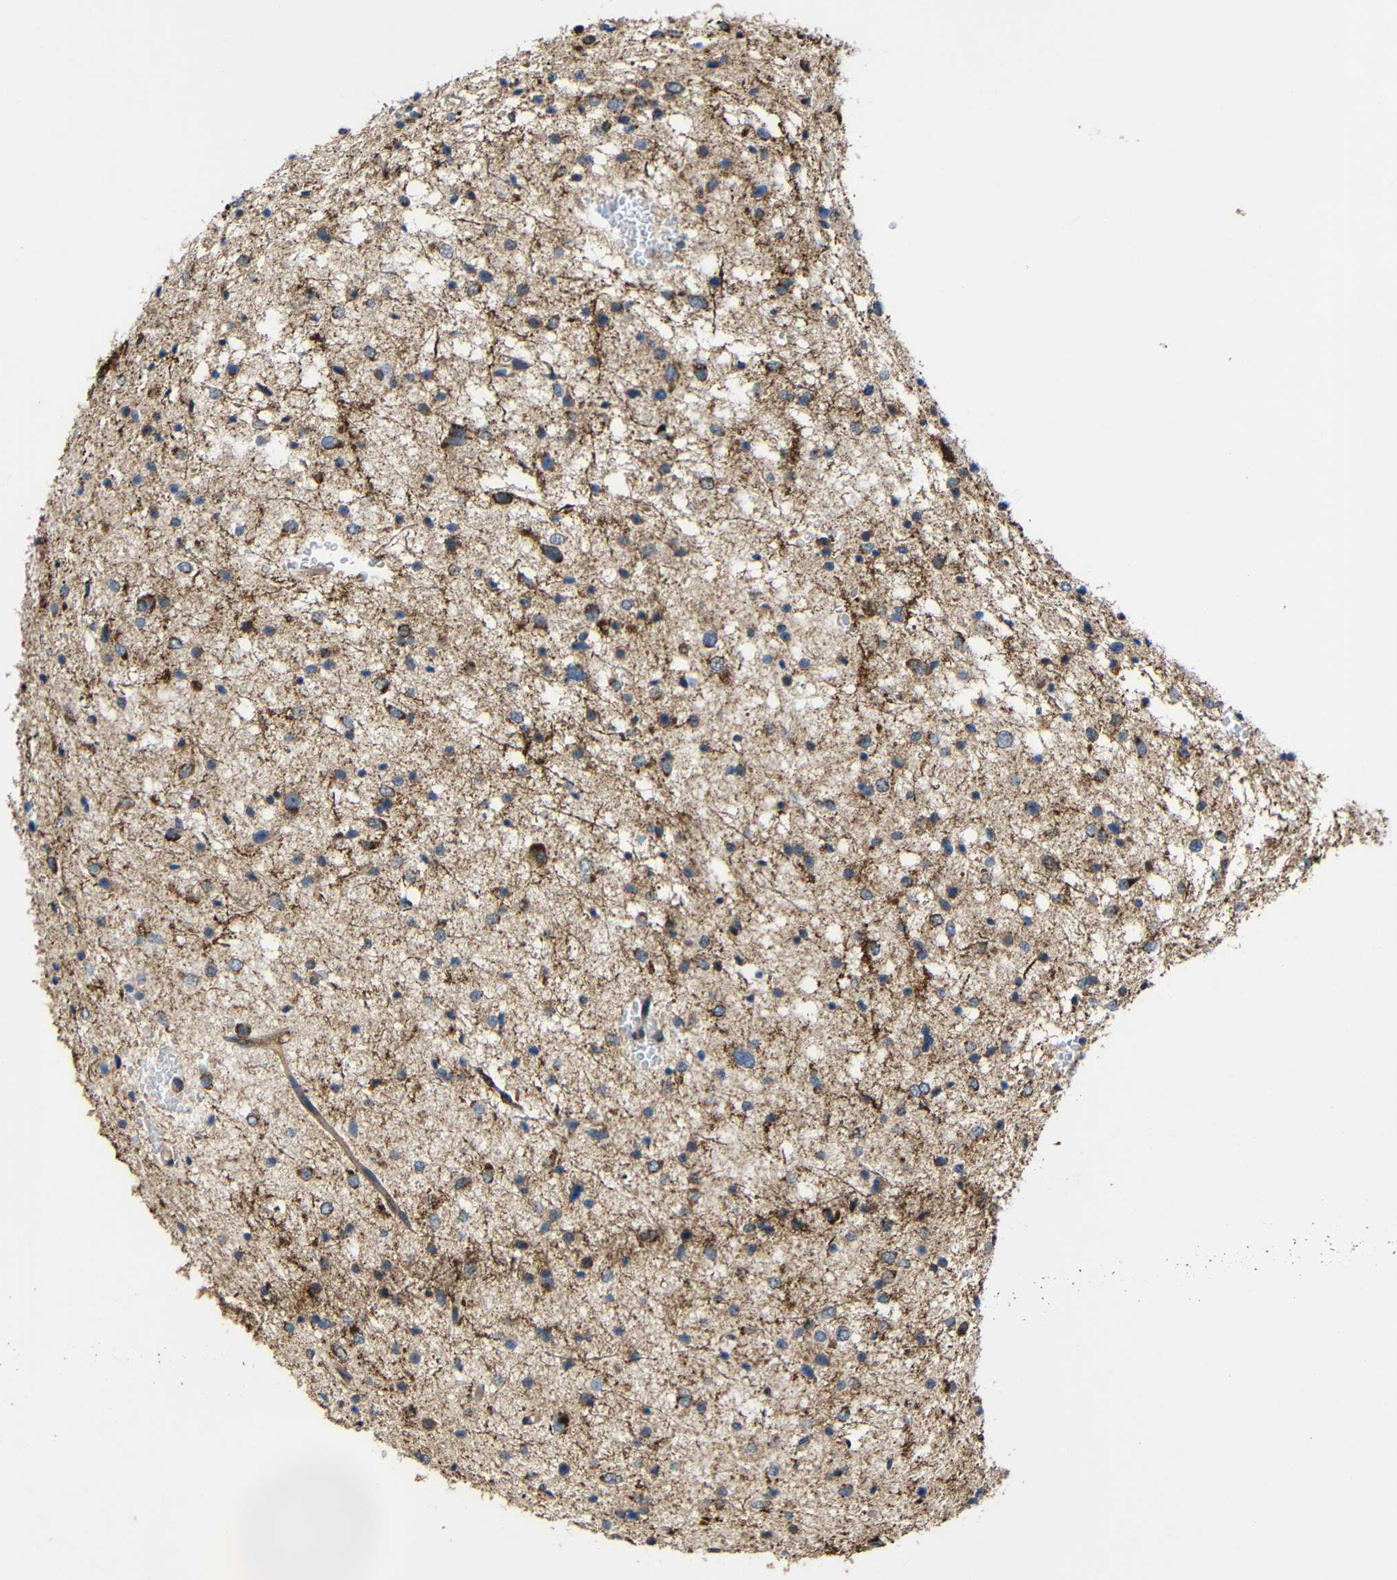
{"staining": {"intensity": "moderate", "quantity": "25%-75%", "location": "cytoplasmic/membranous"}, "tissue": "glioma", "cell_type": "Tumor cells", "image_type": "cancer", "snomed": [{"axis": "morphology", "description": "Glioma, malignant, Low grade"}, {"axis": "topography", "description": "Brain"}], "caption": "Protein expression analysis of human glioma reveals moderate cytoplasmic/membranous staining in approximately 25%-75% of tumor cells. Immunohistochemistry stains the protein in brown and the nuclei are stained blue.", "gene": "C1GALT1", "patient": {"sex": "female", "age": 37}}